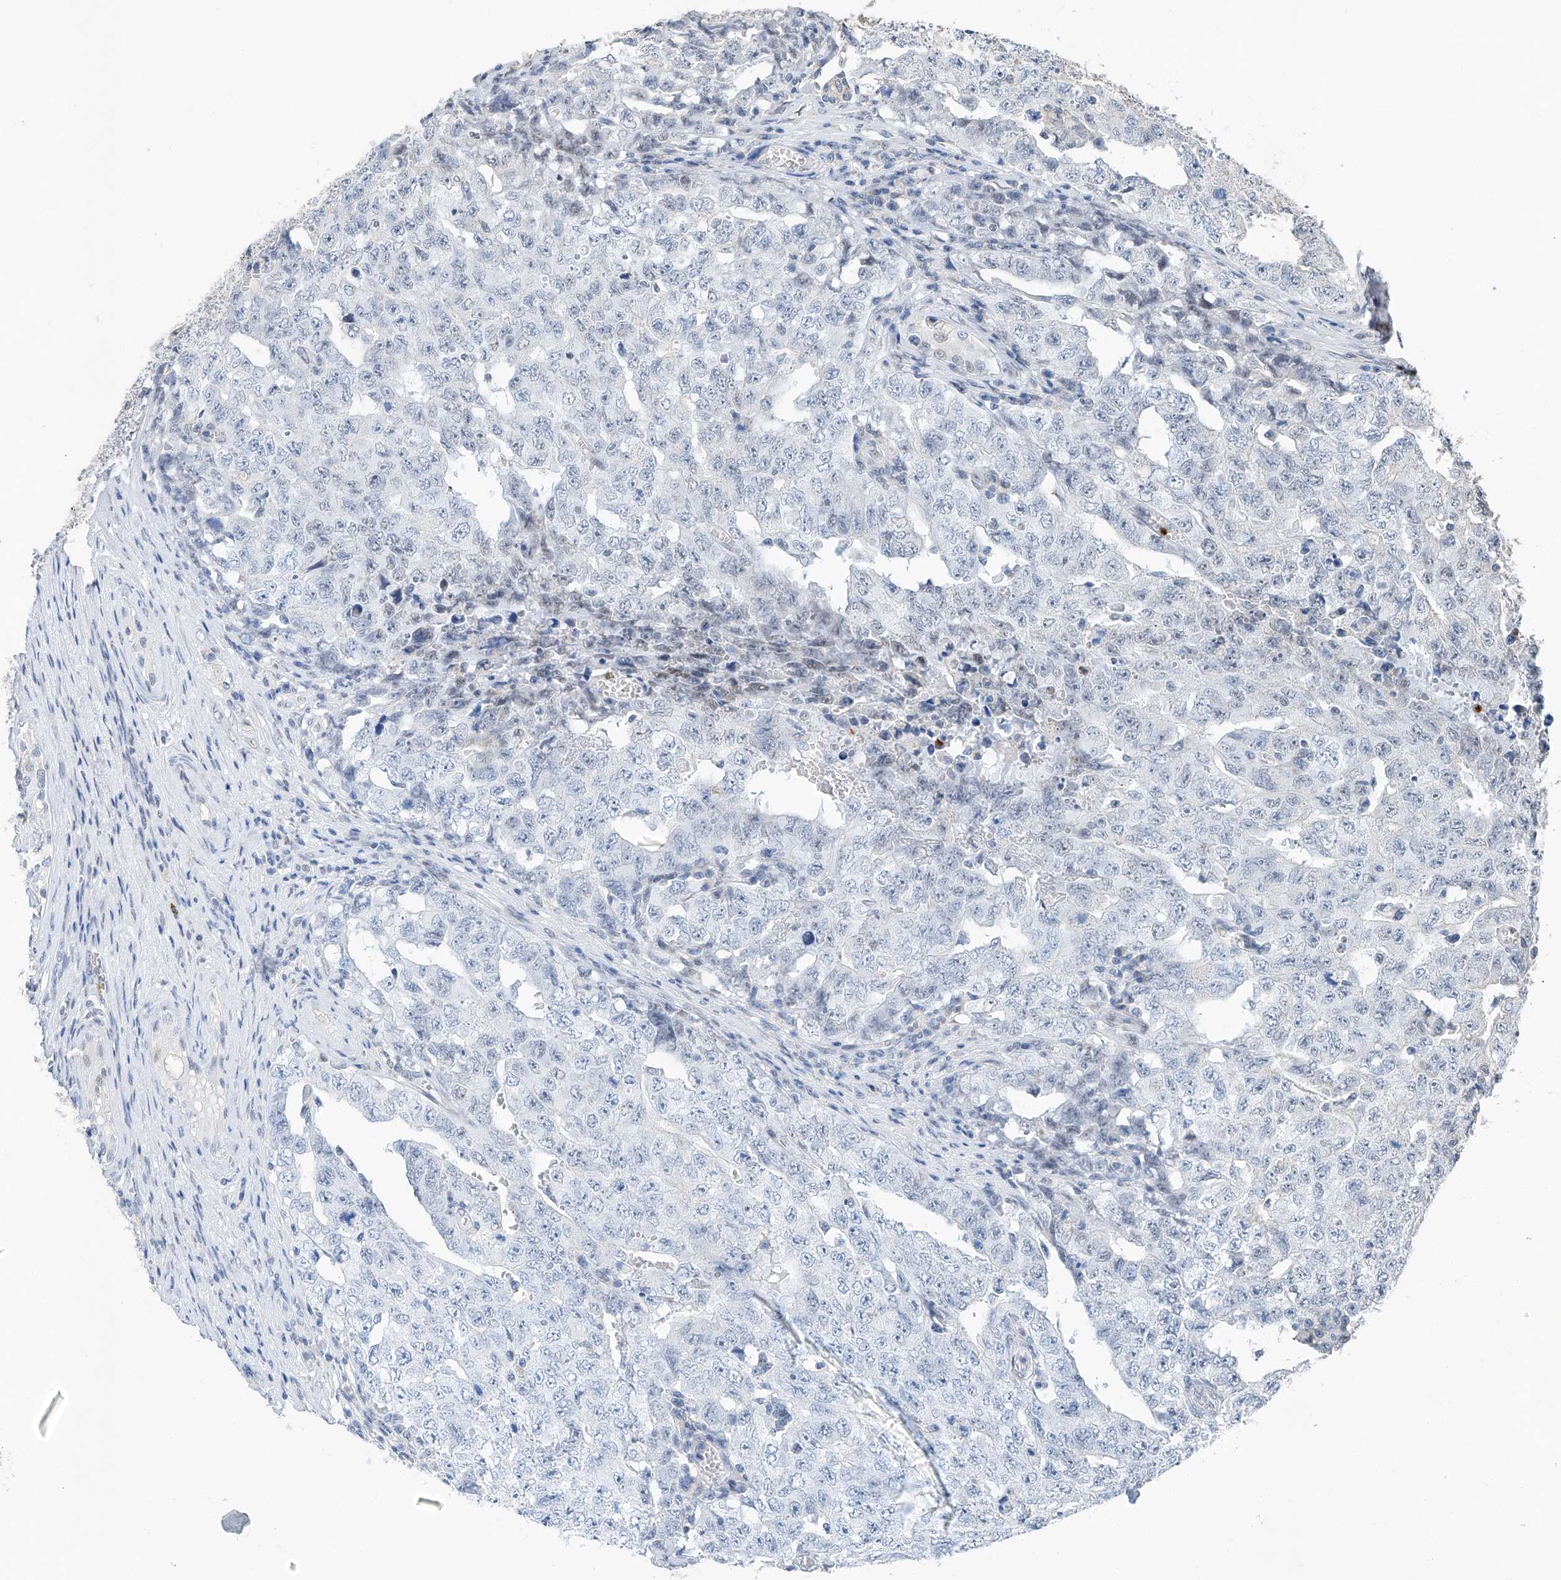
{"staining": {"intensity": "negative", "quantity": "none", "location": "none"}, "tissue": "testis cancer", "cell_type": "Tumor cells", "image_type": "cancer", "snomed": [{"axis": "morphology", "description": "Carcinoma, Embryonal, NOS"}, {"axis": "topography", "description": "Testis"}], "caption": "Tumor cells are negative for brown protein staining in testis embryonal carcinoma. (DAB (3,3'-diaminobenzidine) IHC visualized using brightfield microscopy, high magnification).", "gene": "KLF15", "patient": {"sex": "male", "age": 26}}